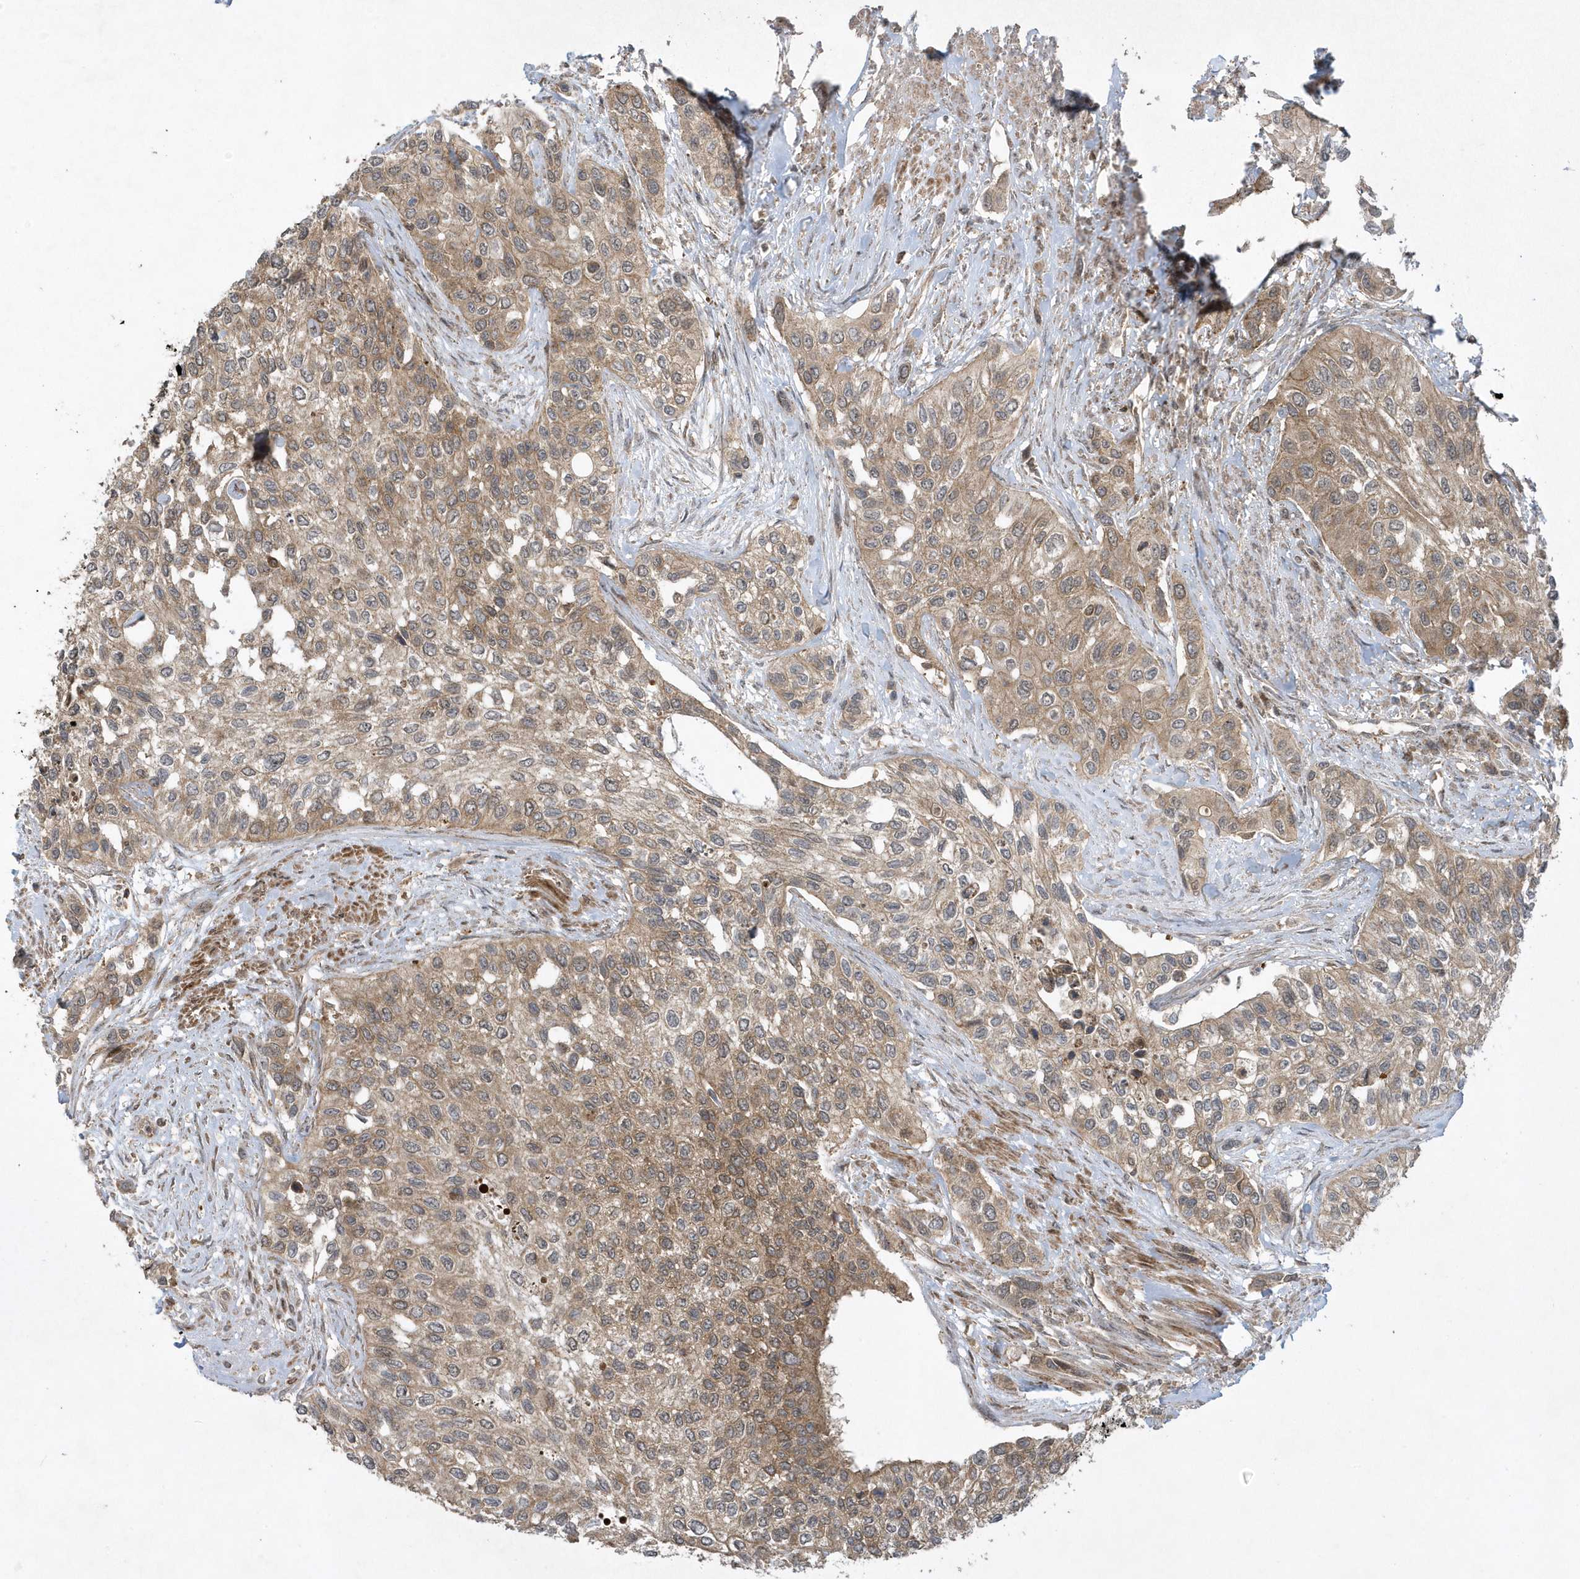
{"staining": {"intensity": "moderate", "quantity": ">75%", "location": "cytoplasmic/membranous"}, "tissue": "urothelial cancer", "cell_type": "Tumor cells", "image_type": "cancer", "snomed": [{"axis": "morphology", "description": "Normal tissue, NOS"}, {"axis": "morphology", "description": "Urothelial carcinoma, High grade"}, {"axis": "topography", "description": "Vascular tissue"}, {"axis": "topography", "description": "Urinary bladder"}], "caption": "Immunohistochemical staining of urothelial carcinoma (high-grade) displays medium levels of moderate cytoplasmic/membranous protein positivity in approximately >75% of tumor cells.", "gene": "STAMBP", "patient": {"sex": "female", "age": 56}}